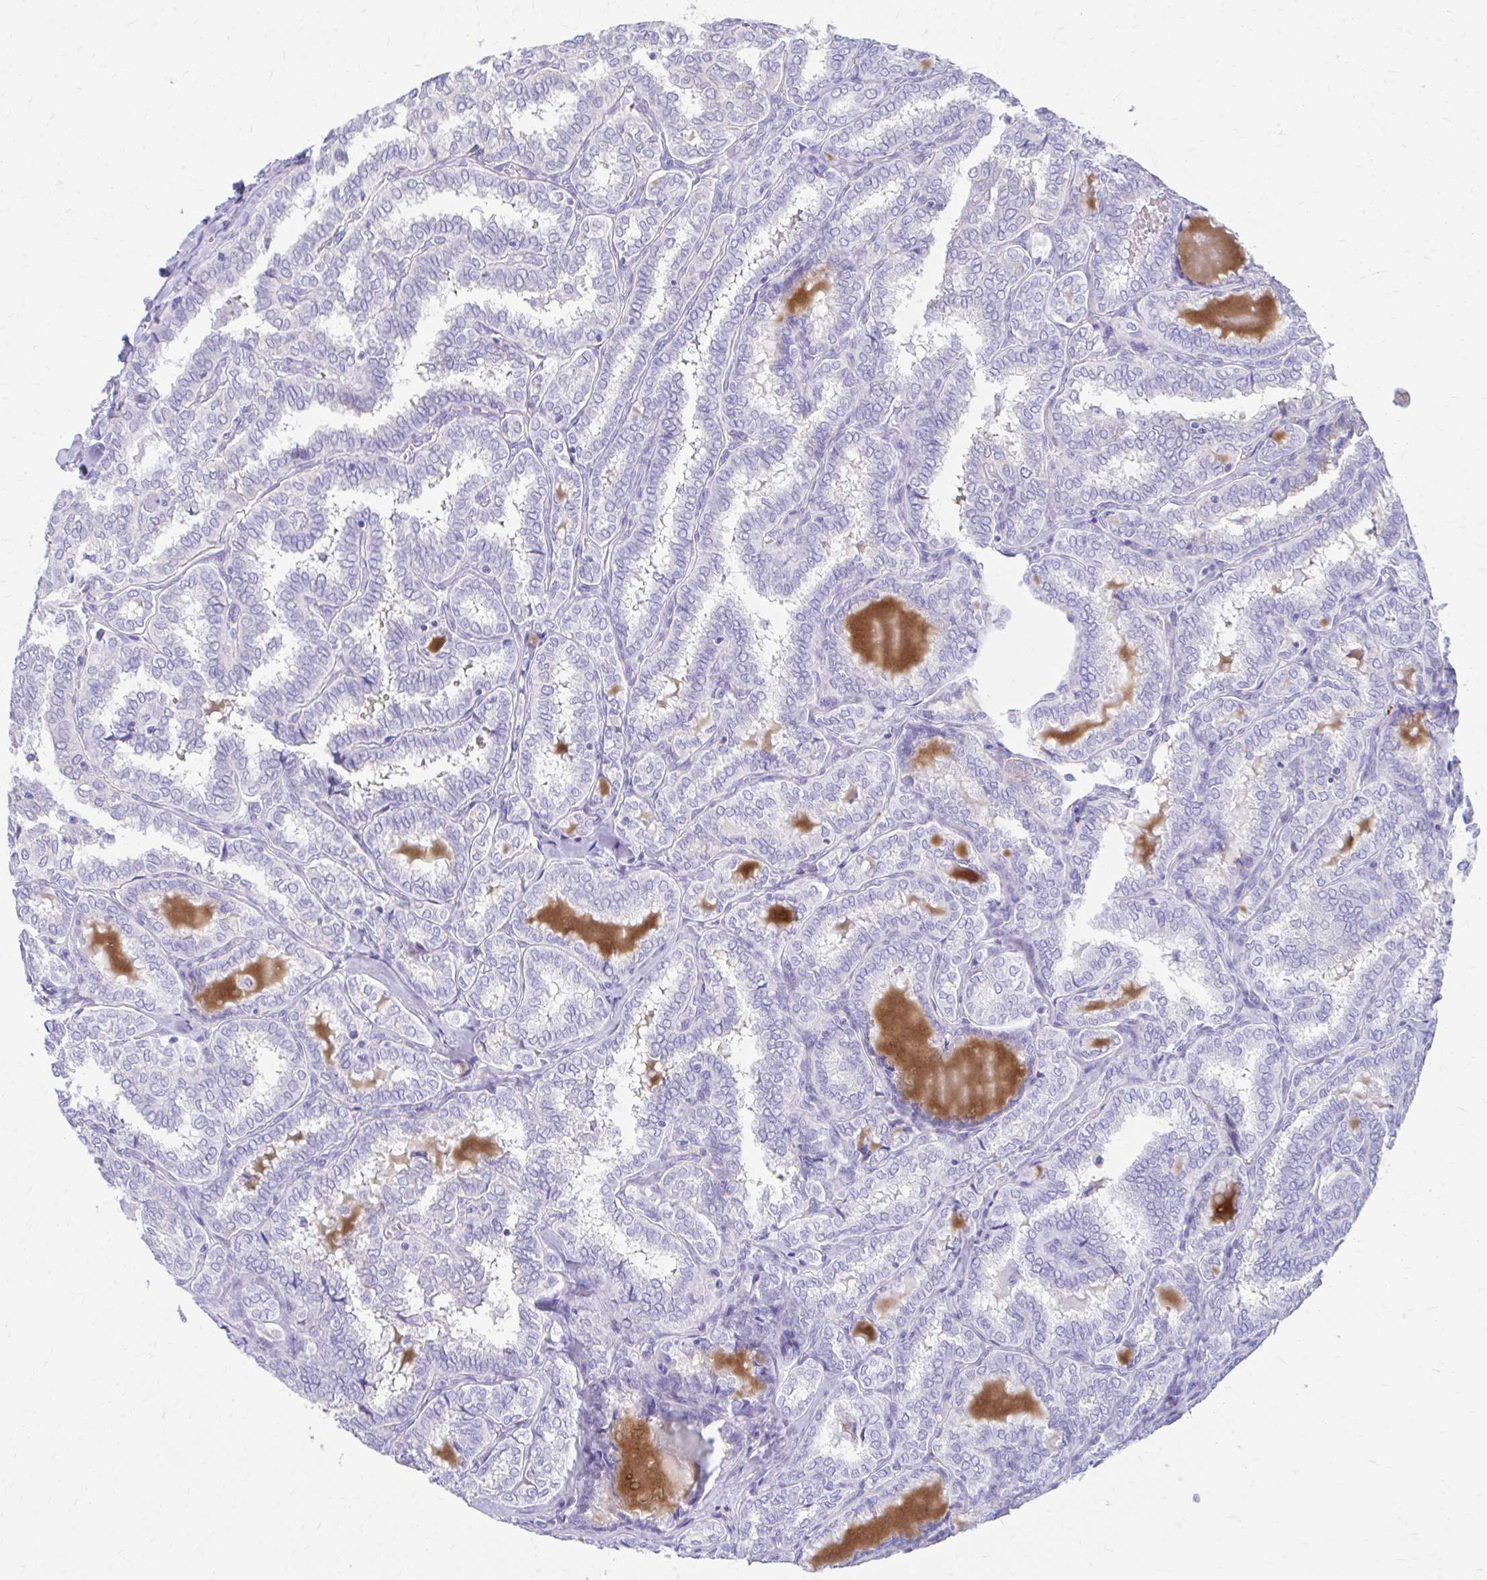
{"staining": {"intensity": "negative", "quantity": "none", "location": "none"}, "tissue": "thyroid cancer", "cell_type": "Tumor cells", "image_type": "cancer", "snomed": [{"axis": "morphology", "description": "Papillary adenocarcinoma, NOS"}, {"axis": "topography", "description": "Thyroid gland"}], "caption": "A photomicrograph of papillary adenocarcinoma (thyroid) stained for a protein exhibits no brown staining in tumor cells.", "gene": "KRIT1", "patient": {"sex": "female", "age": 30}}